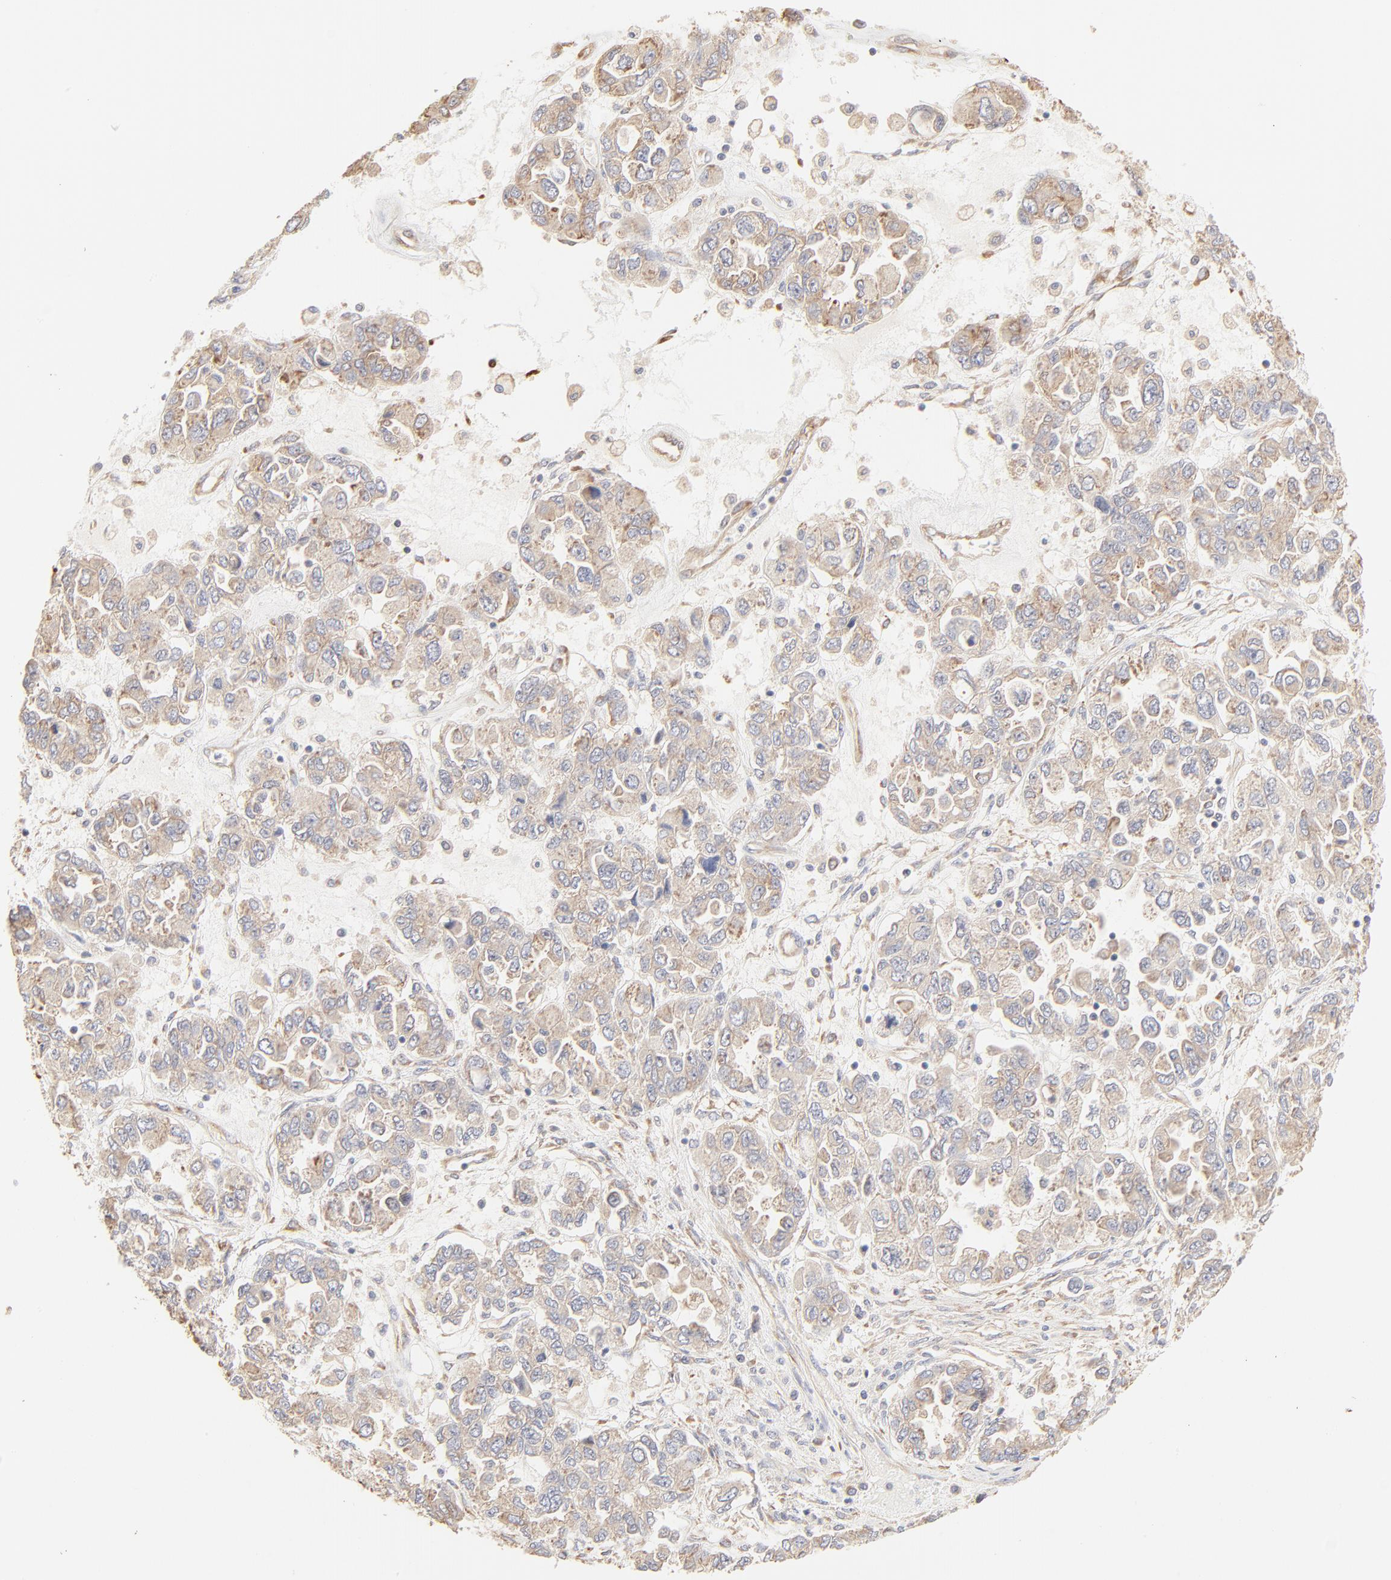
{"staining": {"intensity": "weak", "quantity": ">75%", "location": "cytoplasmic/membranous"}, "tissue": "ovarian cancer", "cell_type": "Tumor cells", "image_type": "cancer", "snomed": [{"axis": "morphology", "description": "Cystadenocarcinoma, serous, NOS"}, {"axis": "topography", "description": "Ovary"}], "caption": "Immunohistochemical staining of human ovarian cancer (serous cystadenocarcinoma) exhibits low levels of weak cytoplasmic/membranous protein staining in approximately >75% of tumor cells.", "gene": "RPS20", "patient": {"sex": "female", "age": 84}}